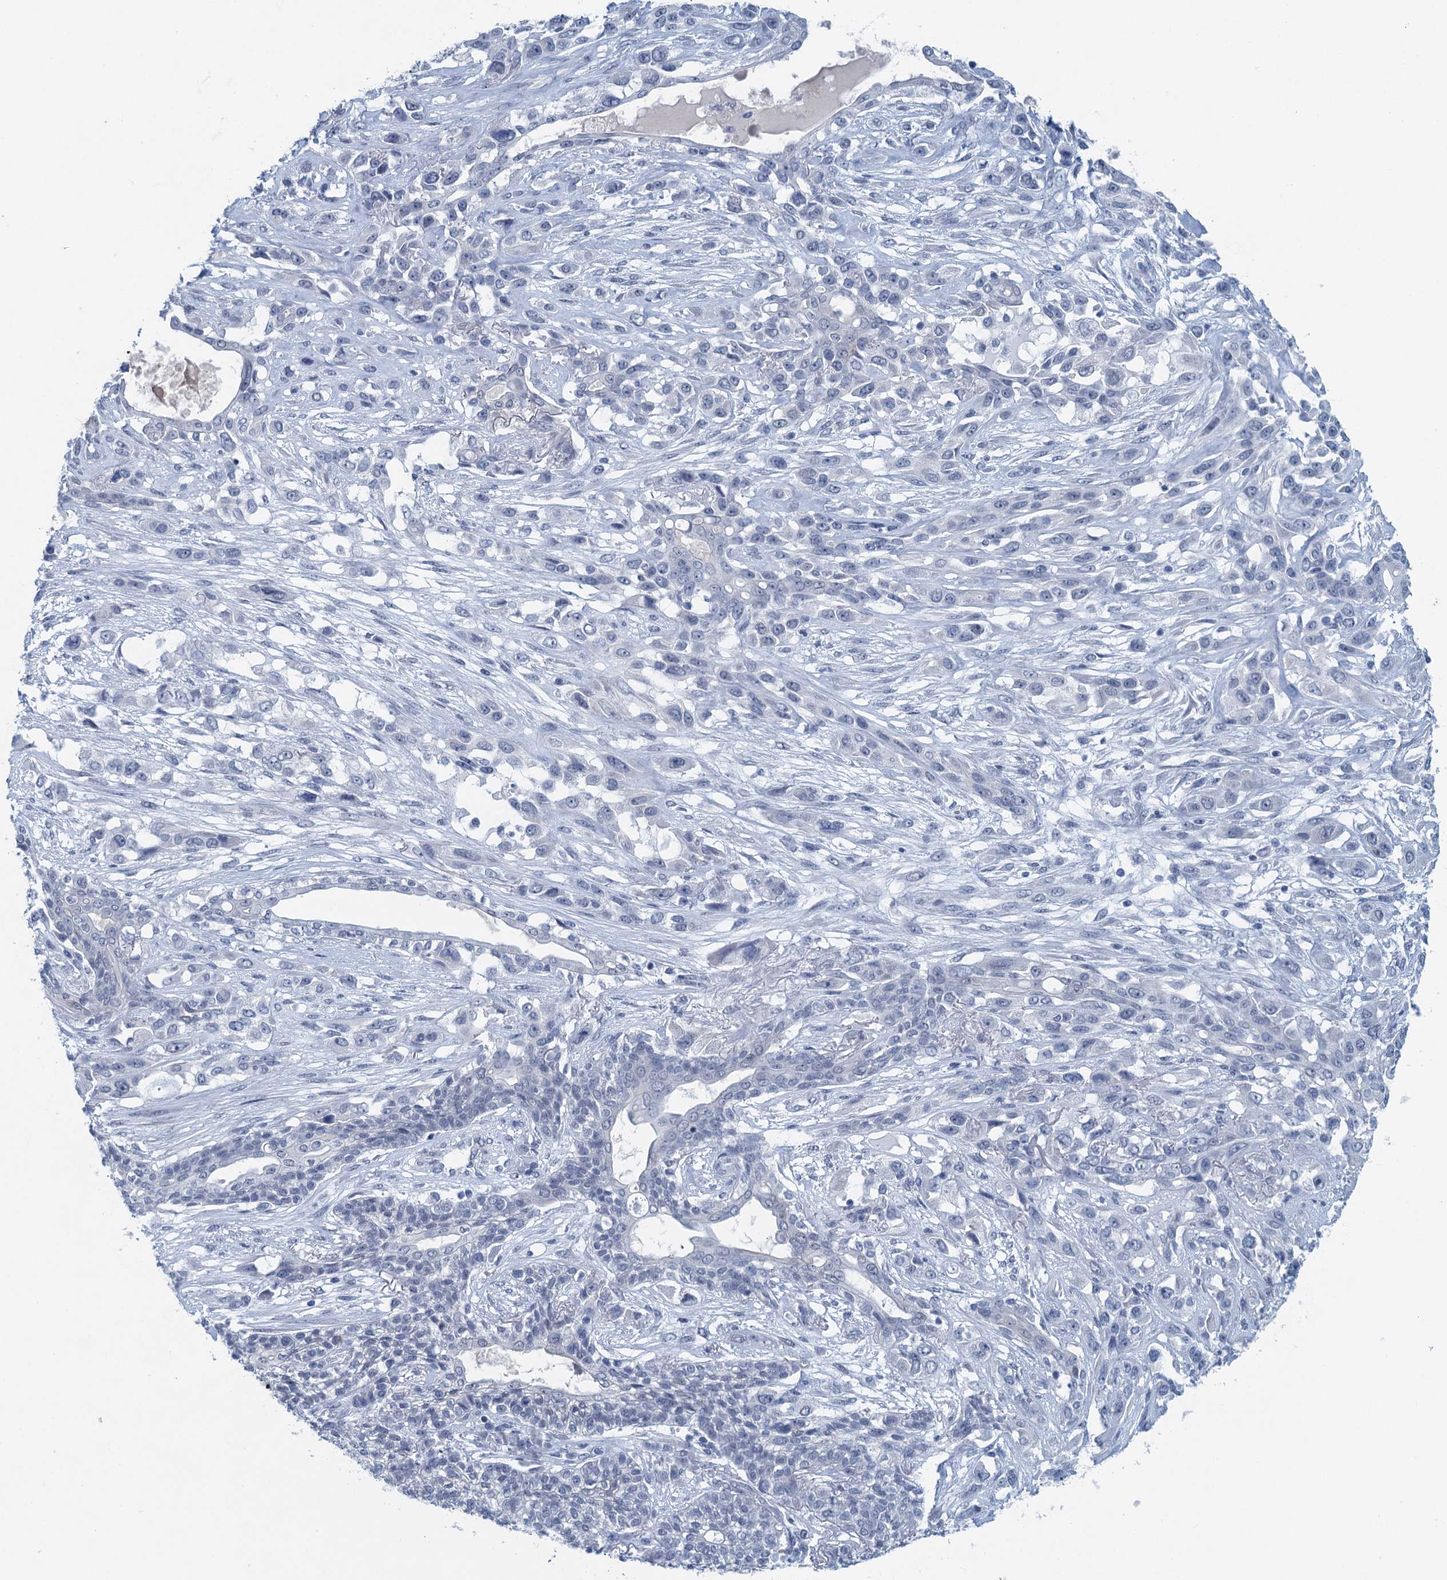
{"staining": {"intensity": "negative", "quantity": "none", "location": "none"}, "tissue": "lung cancer", "cell_type": "Tumor cells", "image_type": "cancer", "snomed": [{"axis": "morphology", "description": "Squamous cell carcinoma, NOS"}, {"axis": "topography", "description": "Lung"}], "caption": "IHC of lung cancer (squamous cell carcinoma) displays no expression in tumor cells.", "gene": "ENSG00000131152", "patient": {"sex": "female", "age": 70}}